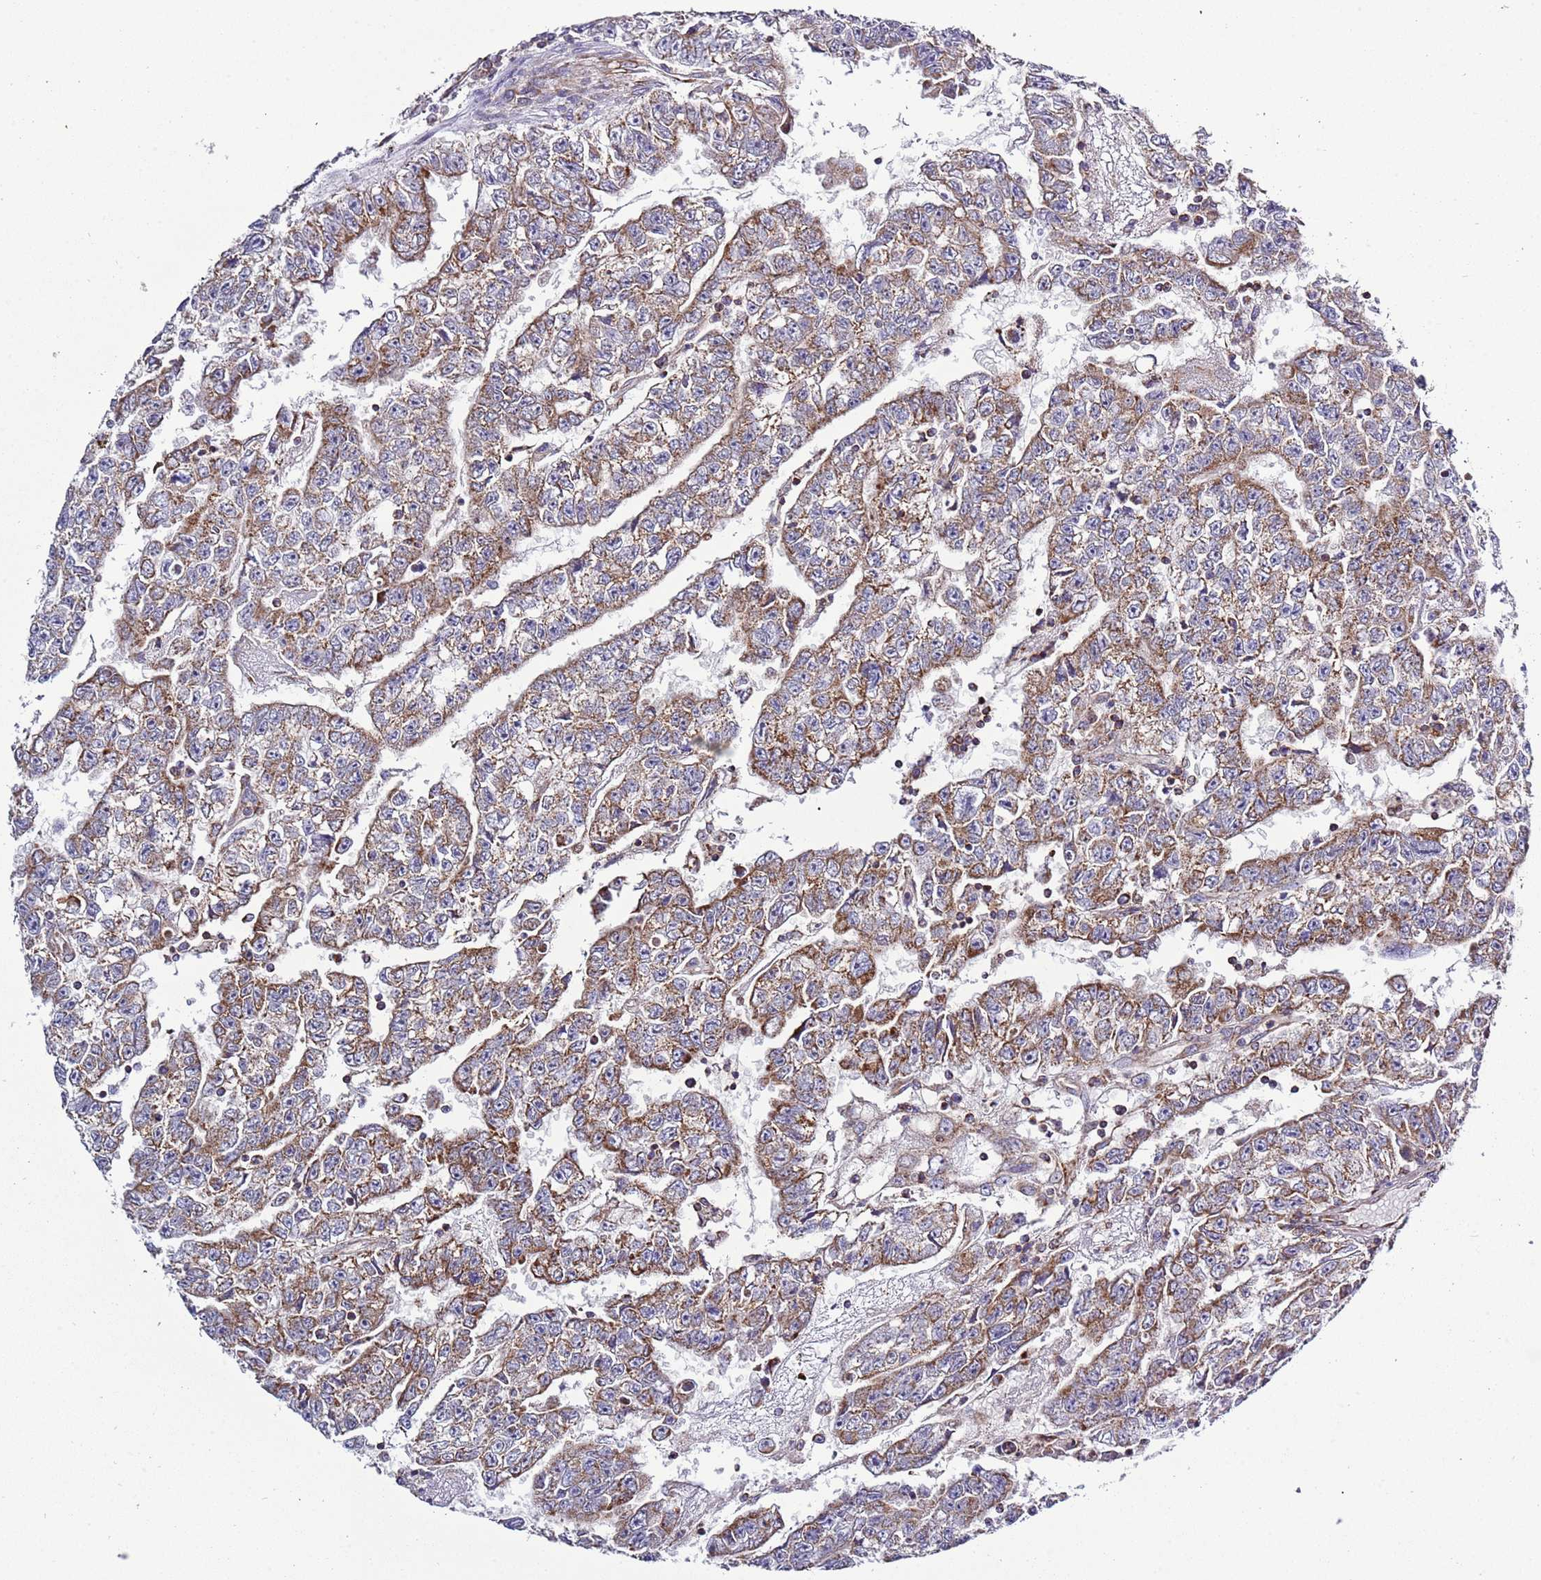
{"staining": {"intensity": "moderate", "quantity": ">75%", "location": "cytoplasmic/membranous"}, "tissue": "testis cancer", "cell_type": "Tumor cells", "image_type": "cancer", "snomed": [{"axis": "morphology", "description": "Carcinoma, Embryonal, NOS"}, {"axis": "topography", "description": "Testis"}], "caption": "High-power microscopy captured an immunohistochemistry histopathology image of testis cancer (embryonal carcinoma), revealing moderate cytoplasmic/membranous staining in about >75% of tumor cells. The staining is performed using DAB (3,3'-diaminobenzidine) brown chromogen to label protein expression. The nuclei are counter-stained blue using hematoxylin.", "gene": "IRS4", "patient": {"sex": "male", "age": 25}}